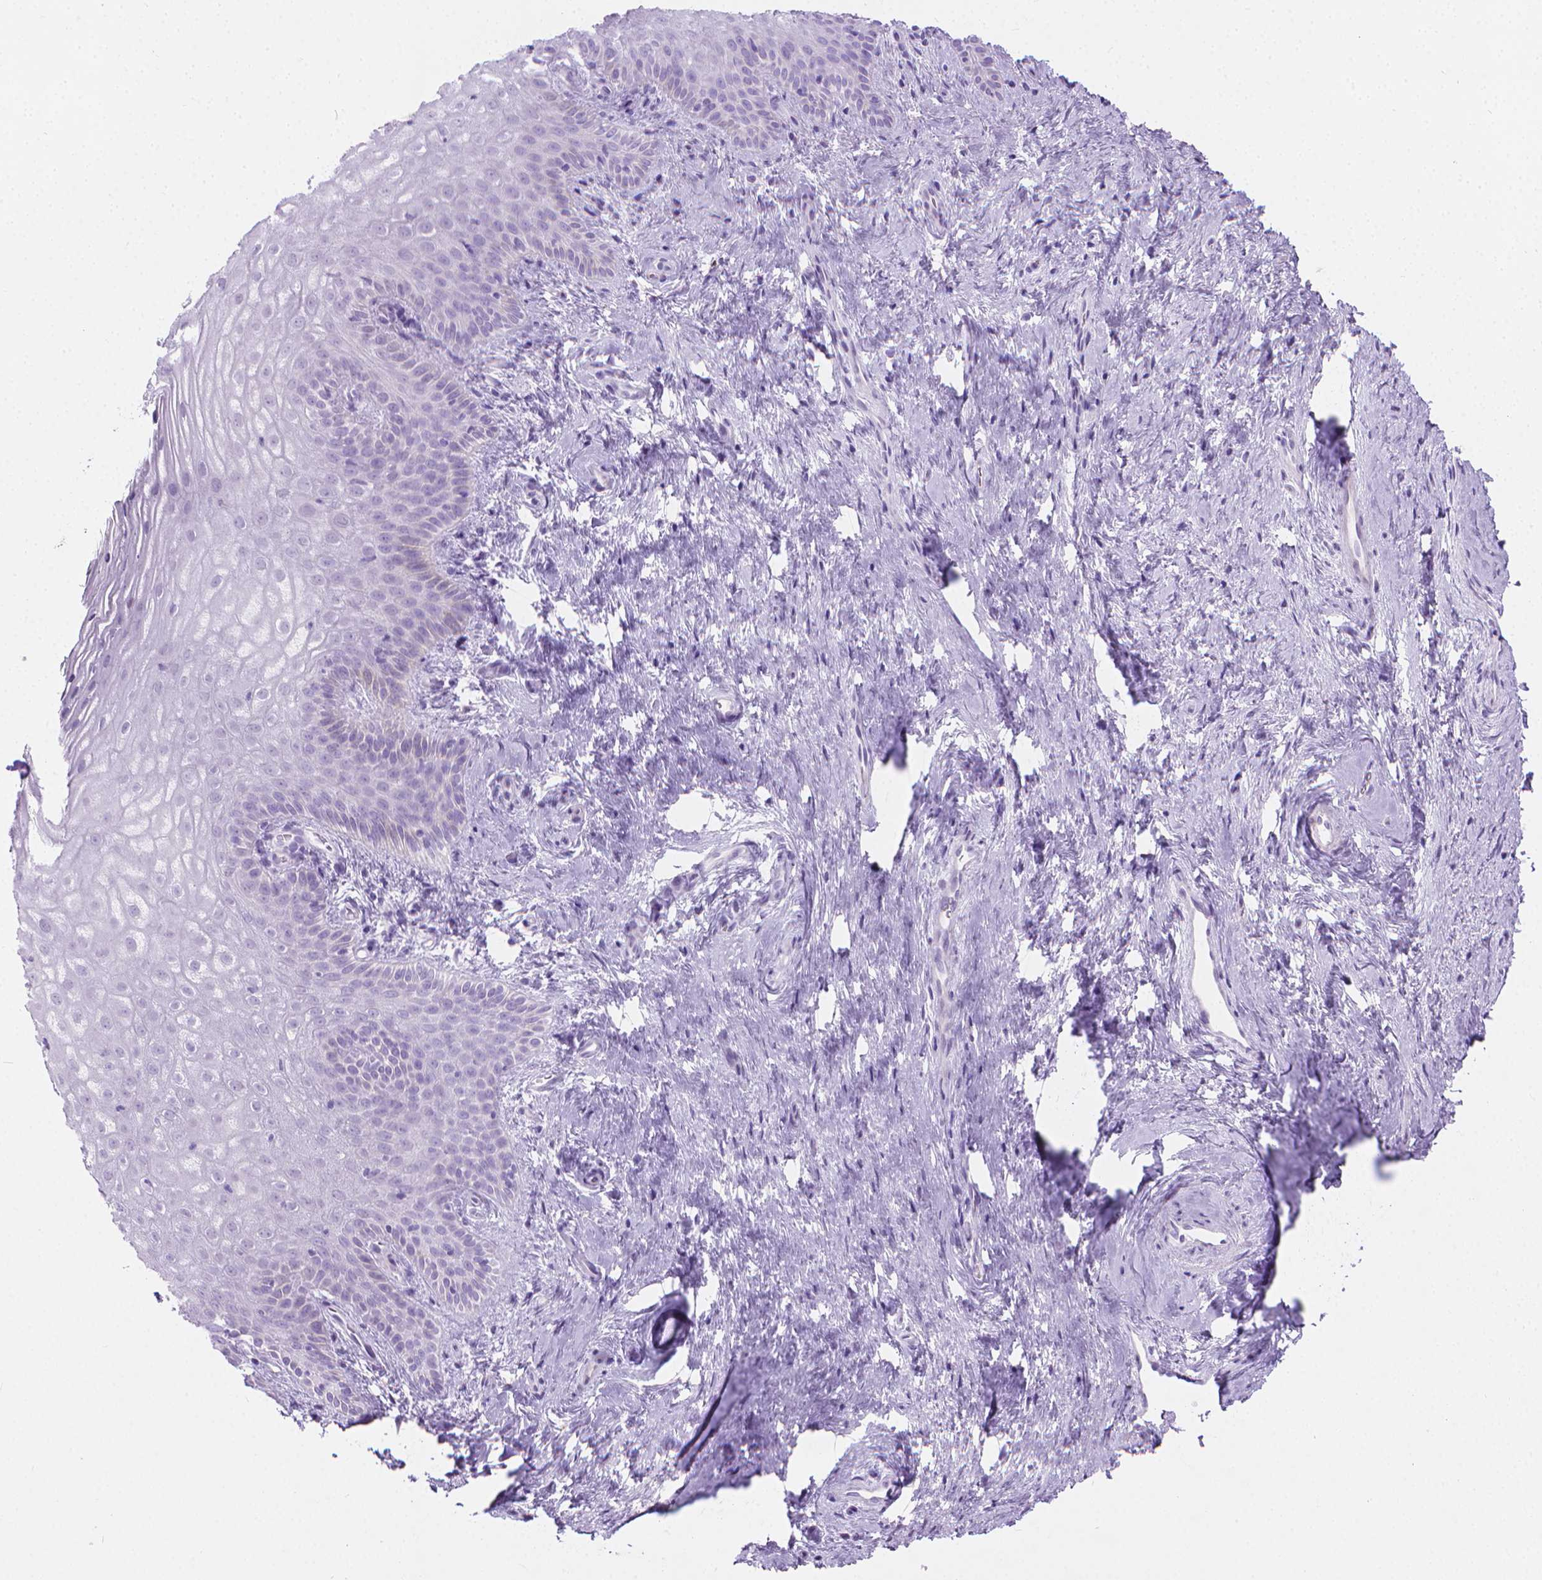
{"staining": {"intensity": "negative", "quantity": "none", "location": "none"}, "tissue": "vagina", "cell_type": "Squamous epithelial cells", "image_type": "normal", "snomed": [{"axis": "morphology", "description": "Normal tissue, NOS"}, {"axis": "topography", "description": "Vagina"}], "caption": "Immunohistochemistry photomicrograph of normal human vagina stained for a protein (brown), which displays no expression in squamous epithelial cells. (Stains: DAB (3,3'-diaminobenzidine) IHC with hematoxylin counter stain, Microscopy: brightfield microscopy at high magnification).", "gene": "CFAP52", "patient": {"sex": "female", "age": 45}}